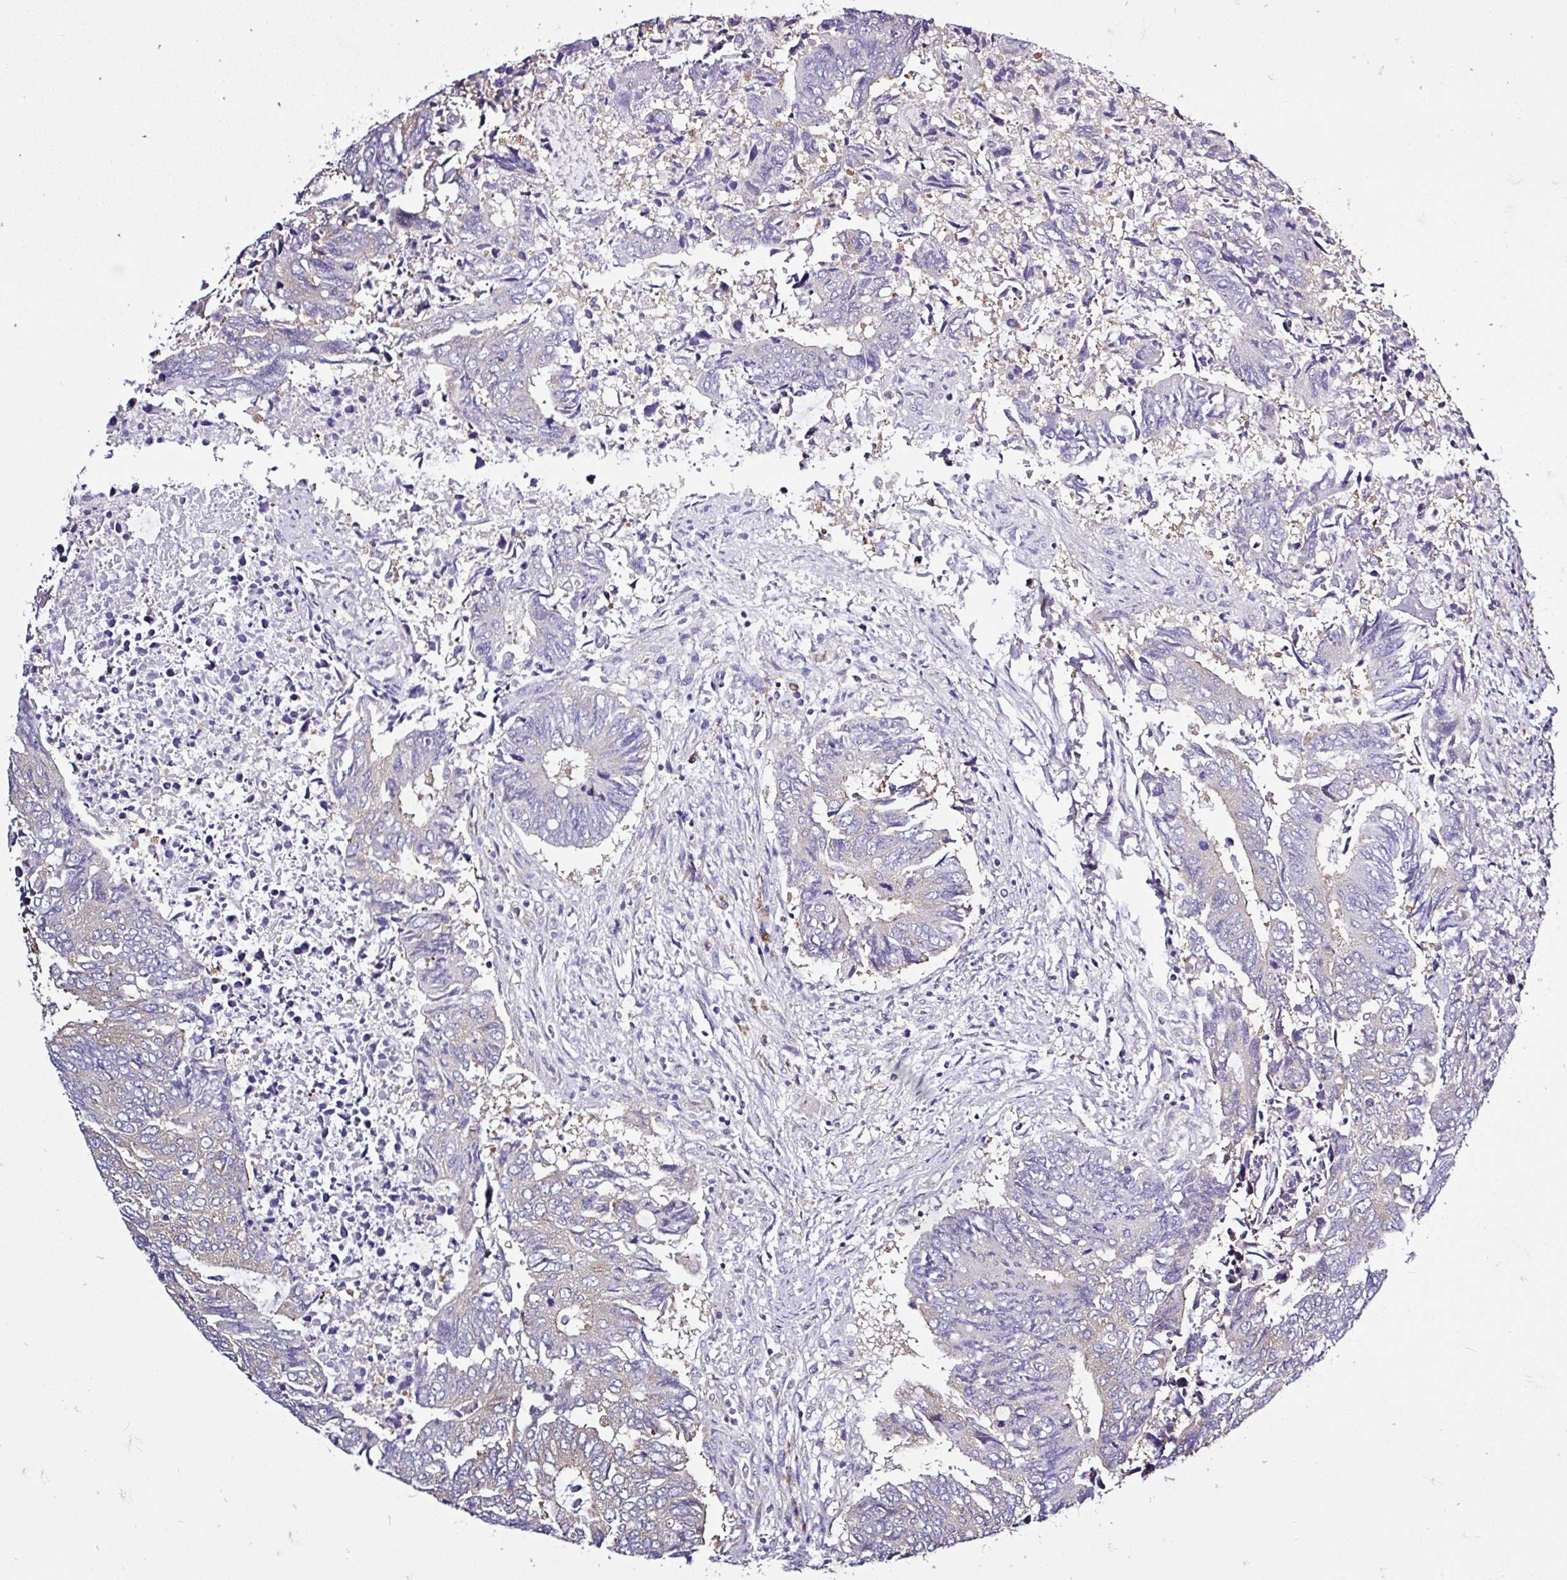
{"staining": {"intensity": "negative", "quantity": "none", "location": "none"}, "tissue": "colorectal cancer", "cell_type": "Tumor cells", "image_type": "cancer", "snomed": [{"axis": "morphology", "description": "Adenocarcinoma, NOS"}, {"axis": "topography", "description": "Colon"}], "caption": "High power microscopy micrograph of an immunohistochemistry (IHC) histopathology image of colorectal adenocarcinoma, revealing no significant expression in tumor cells.", "gene": "LARS1", "patient": {"sex": "male", "age": 87}}